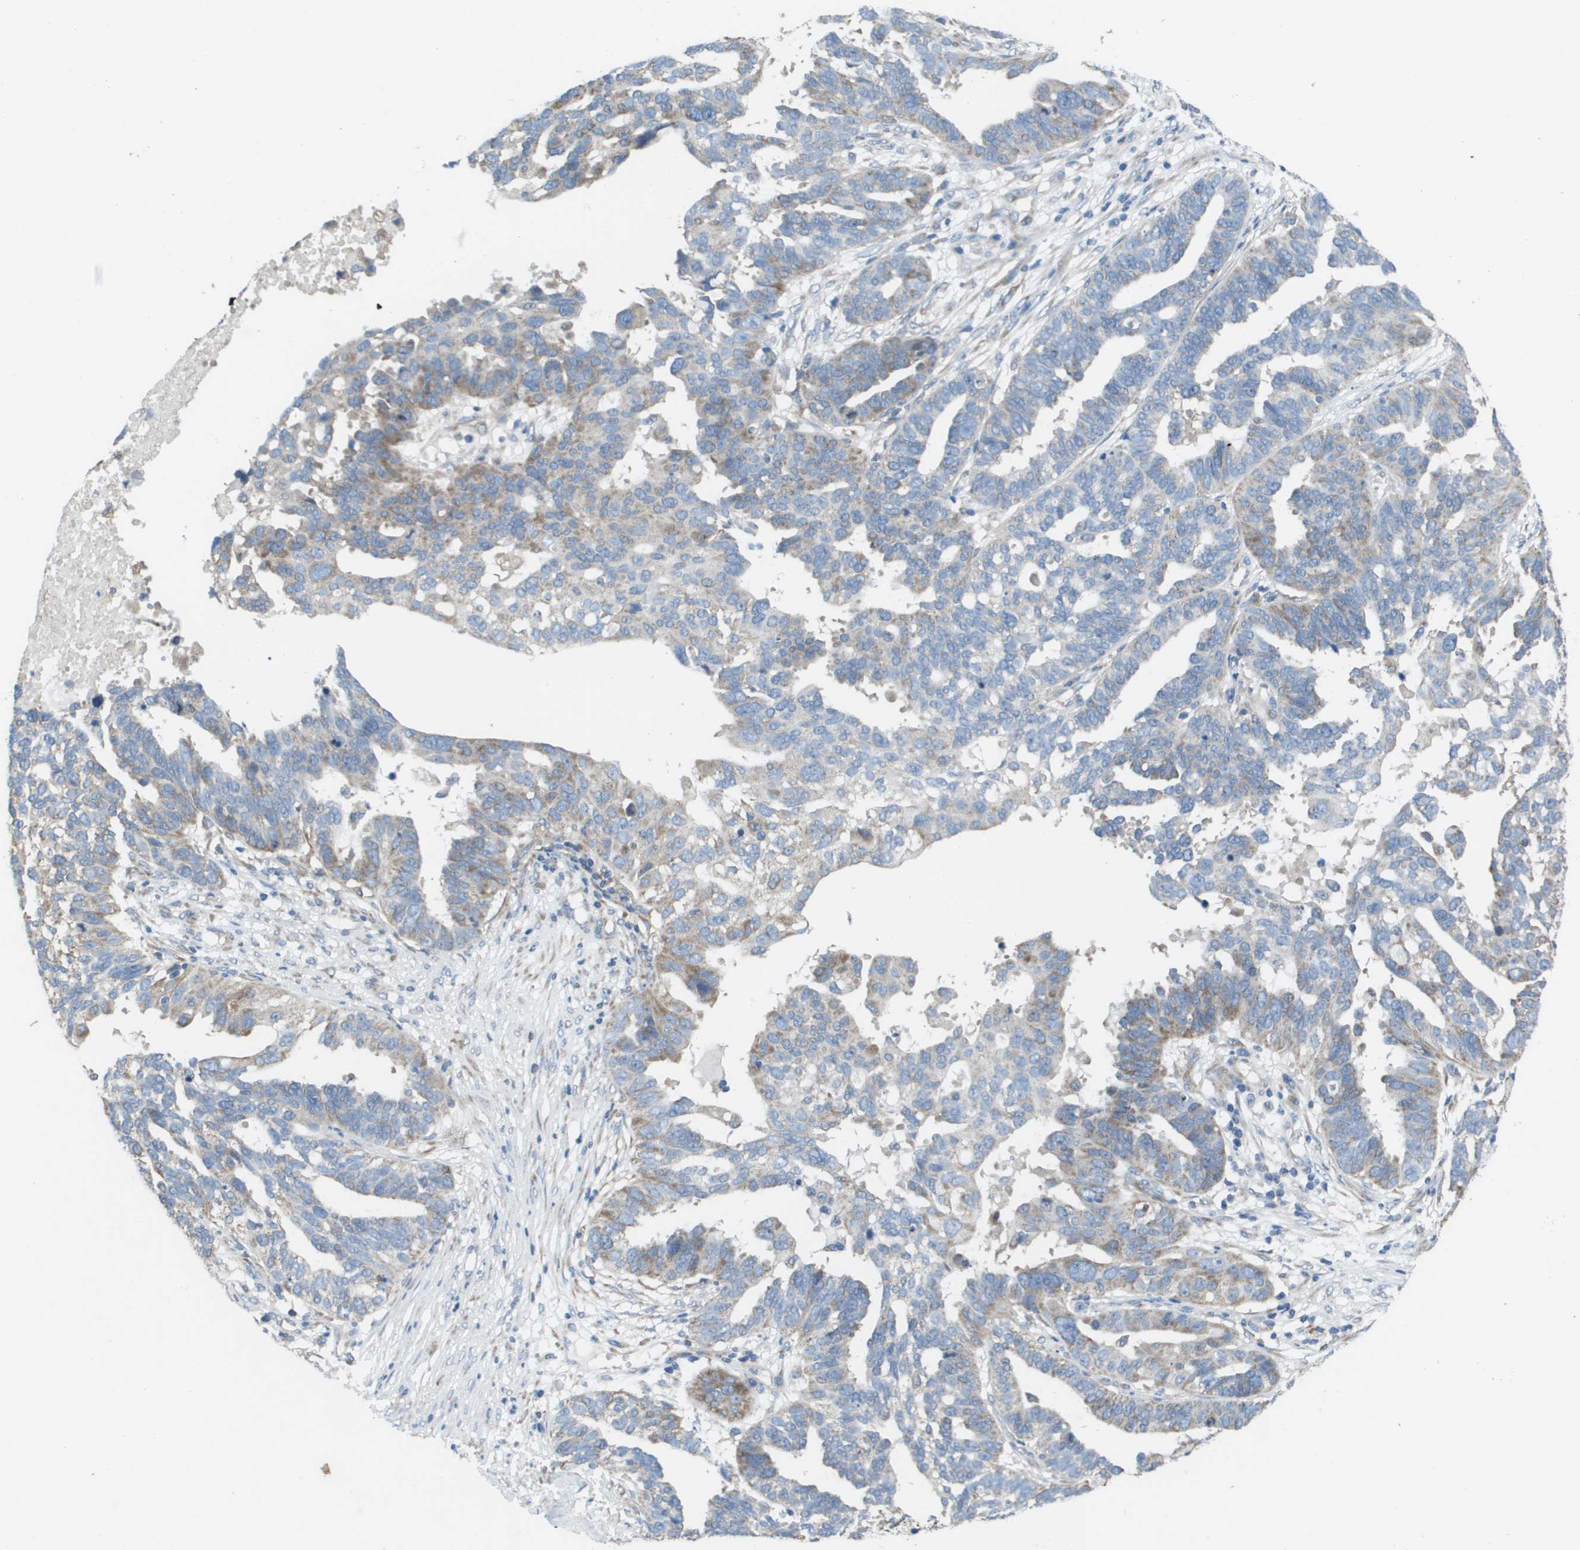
{"staining": {"intensity": "weak", "quantity": "<25%", "location": "cytoplasmic/membranous"}, "tissue": "ovarian cancer", "cell_type": "Tumor cells", "image_type": "cancer", "snomed": [{"axis": "morphology", "description": "Cystadenocarcinoma, serous, NOS"}, {"axis": "topography", "description": "Ovary"}], "caption": "An image of human ovarian serous cystadenocarcinoma is negative for staining in tumor cells.", "gene": "CLCN2", "patient": {"sex": "female", "age": 59}}